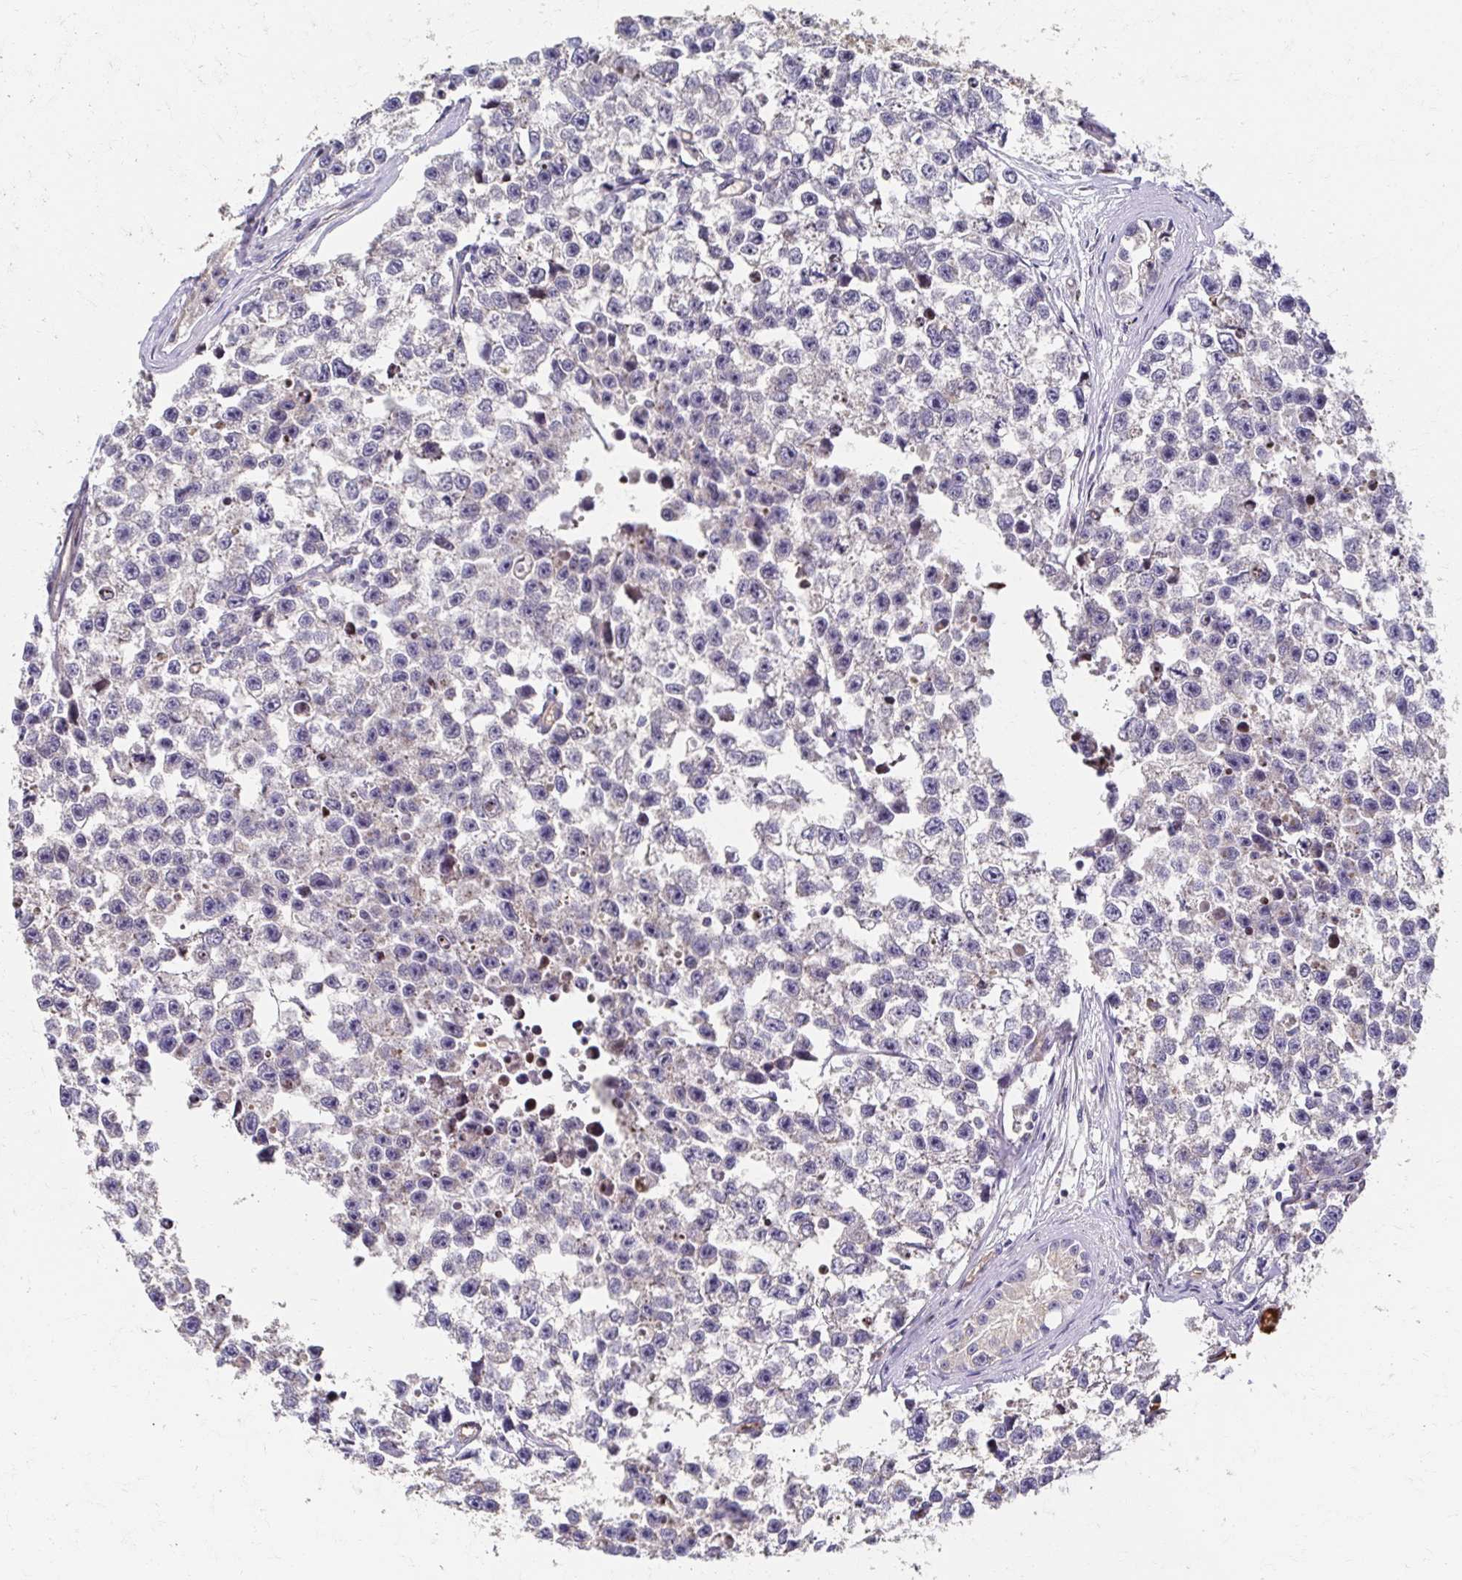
{"staining": {"intensity": "negative", "quantity": "none", "location": "none"}, "tissue": "testis cancer", "cell_type": "Tumor cells", "image_type": "cancer", "snomed": [{"axis": "morphology", "description": "Seminoma, NOS"}, {"axis": "topography", "description": "Testis"}], "caption": "The immunohistochemistry histopathology image has no significant expression in tumor cells of testis cancer (seminoma) tissue.", "gene": "SKA2", "patient": {"sex": "male", "age": 26}}